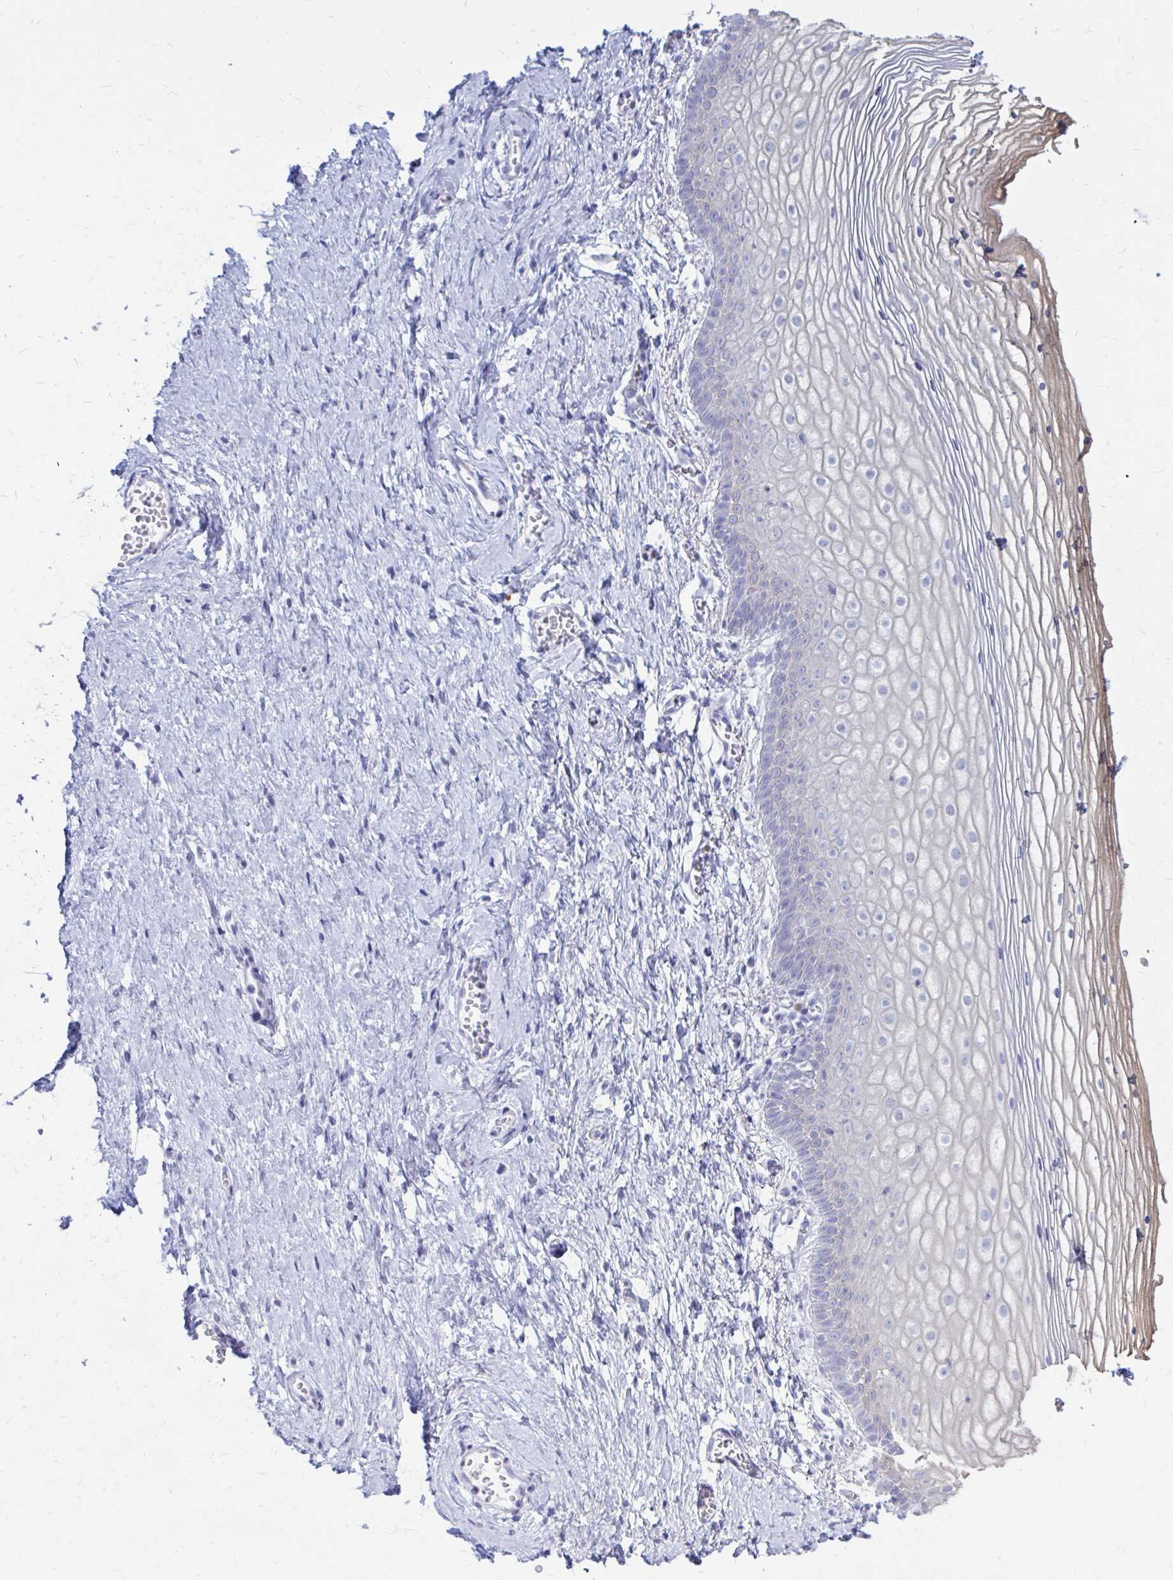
{"staining": {"intensity": "negative", "quantity": "none", "location": "none"}, "tissue": "vagina", "cell_type": "Squamous epithelial cells", "image_type": "normal", "snomed": [{"axis": "morphology", "description": "Normal tissue, NOS"}, {"axis": "topography", "description": "Vagina"}], "caption": "Immunohistochemical staining of normal vagina displays no significant expression in squamous epithelial cells.", "gene": "IGSF5", "patient": {"sex": "female", "age": 56}}